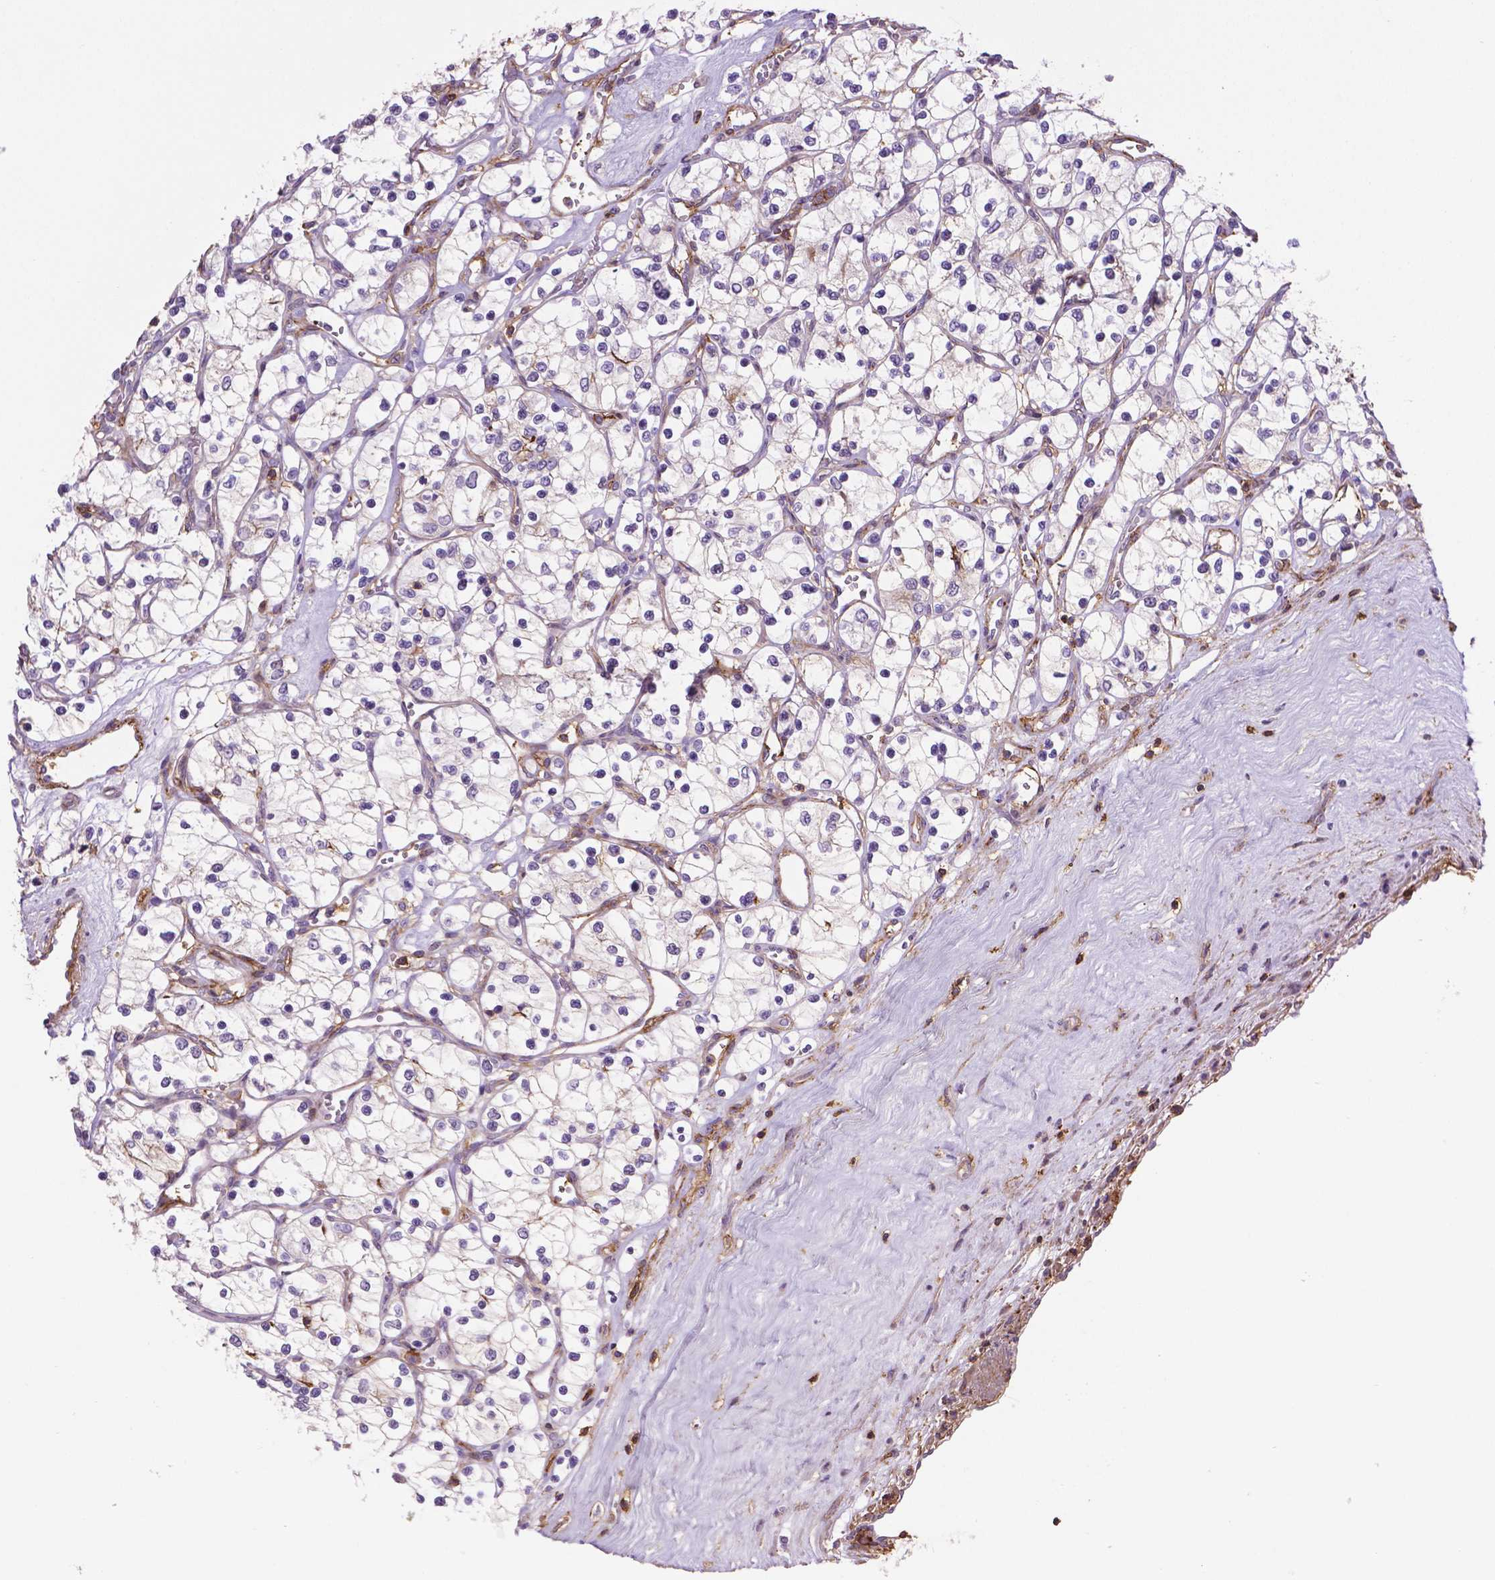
{"staining": {"intensity": "negative", "quantity": "none", "location": "none"}, "tissue": "renal cancer", "cell_type": "Tumor cells", "image_type": "cancer", "snomed": [{"axis": "morphology", "description": "Adenocarcinoma, NOS"}, {"axis": "topography", "description": "Kidney"}], "caption": "Tumor cells are negative for brown protein staining in renal adenocarcinoma.", "gene": "ACAD10", "patient": {"sex": "female", "age": 69}}